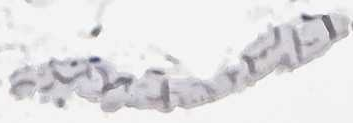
{"staining": {"intensity": "negative", "quantity": "none", "location": "none"}, "tissue": "adipose tissue", "cell_type": "Adipocytes", "image_type": "normal", "snomed": [{"axis": "morphology", "description": "Normal tissue, NOS"}, {"axis": "morphology", "description": "Fibrosis, NOS"}, {"axis": "topography", "description": "Breast"}, {"axis": "topography", "description": "Adipose tissue"}], "caption": "Adipose tissue stained for a protein using IHC shows no staining adipocytes.", "gene": "C8orf44", "patient": {"sex": "female", "age": 39}}